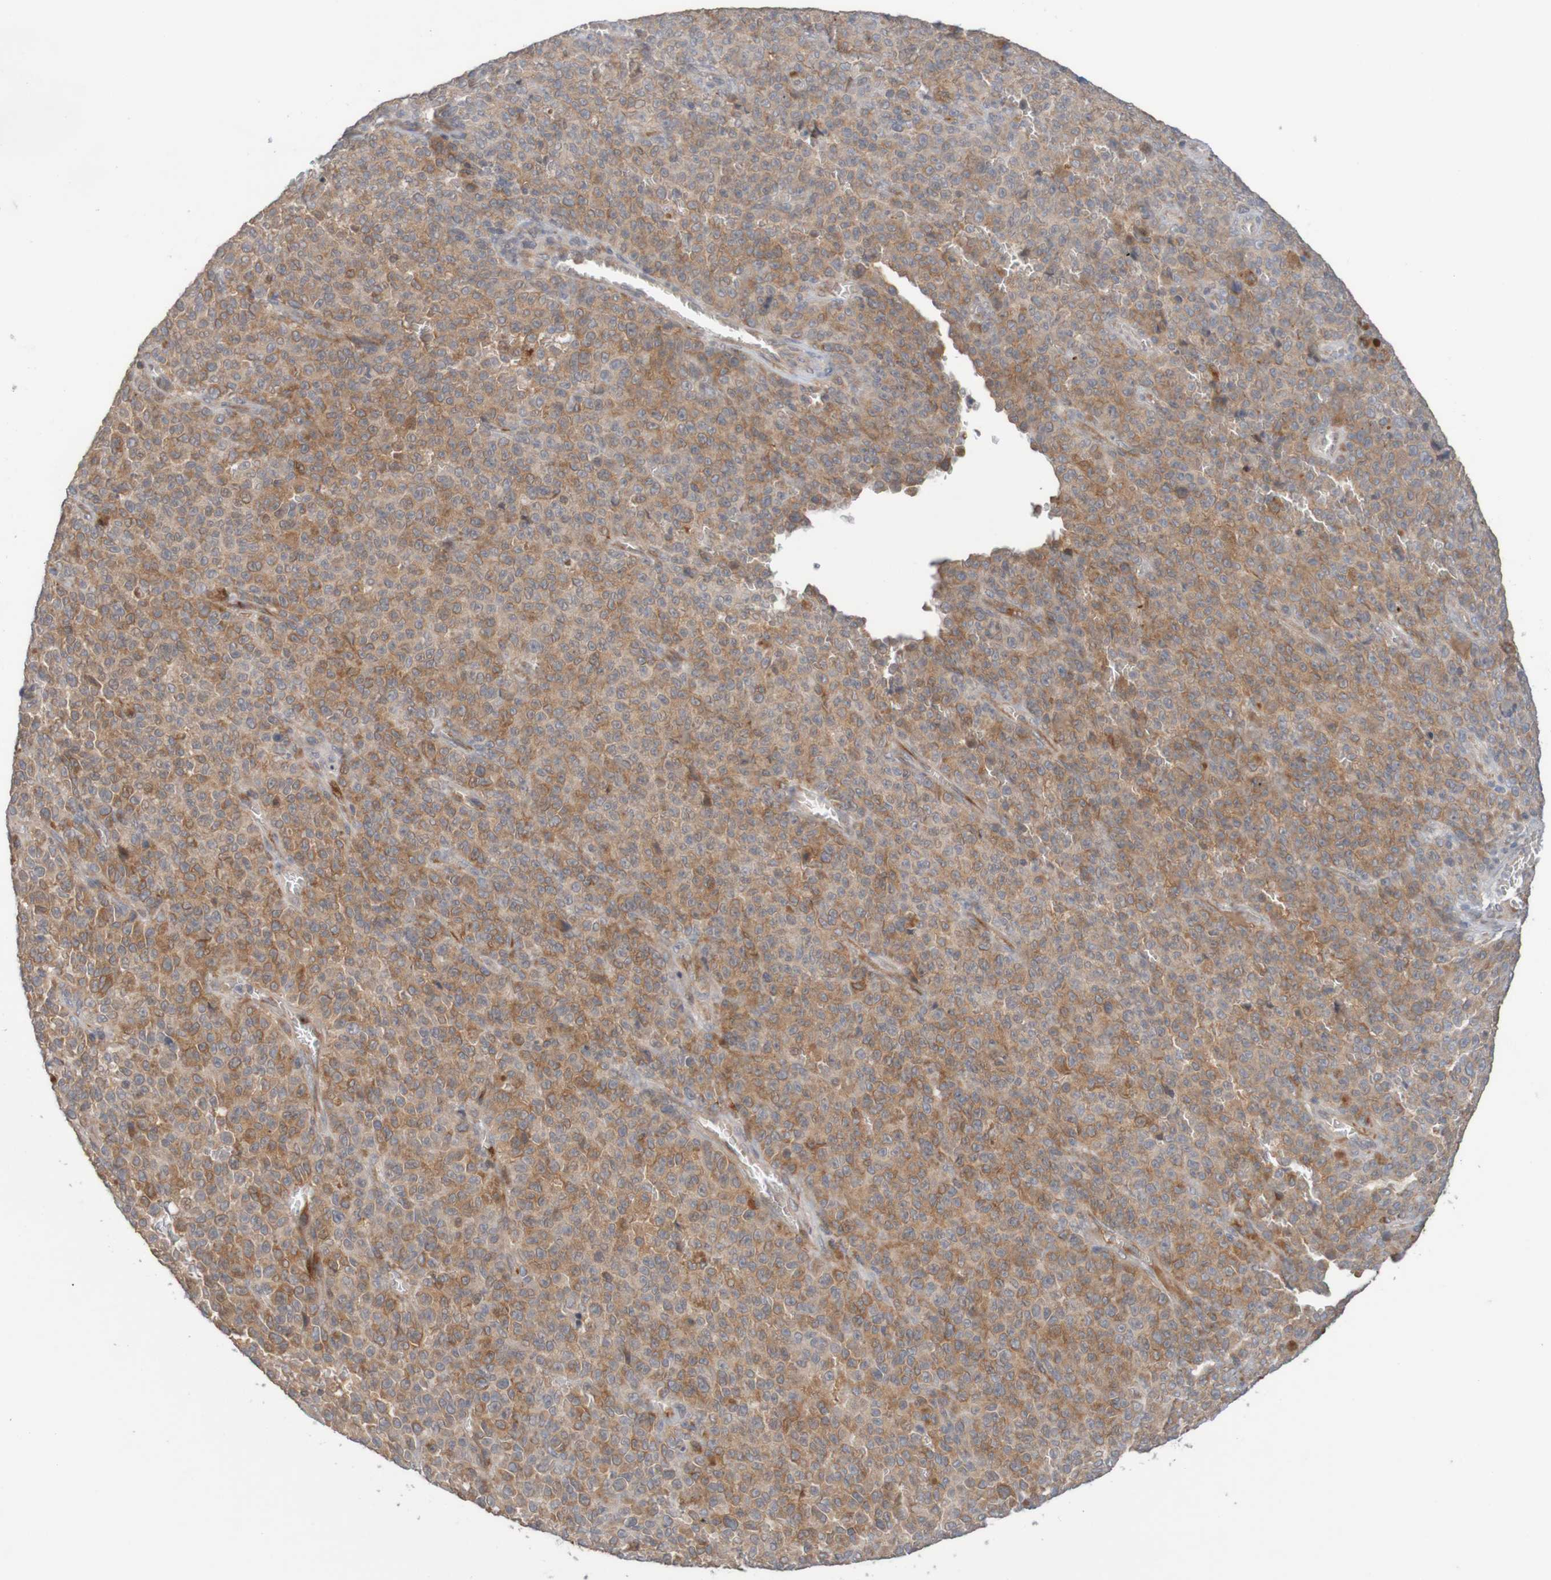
{"staining": {"intensity": "moderate", "quantity": ">75%", "location": "cytoplasmic/membranous"}, "tissue": "melanoma", "cell_type": "Tumor cells", "image_type": "cancer", "snomed": [{"axis": "morphology", "description": "Malignant melanoma, NOS"}, {"axis": "topography", "description": "Skin"}], "caption": "Human melanoma stained with a brown dye displays moderate cytoplasmic/membranous positive positivity in approximately >75% of tumor cells.", "gene": "ANKK1", "patient": {"sex": "female", "age": 82}}